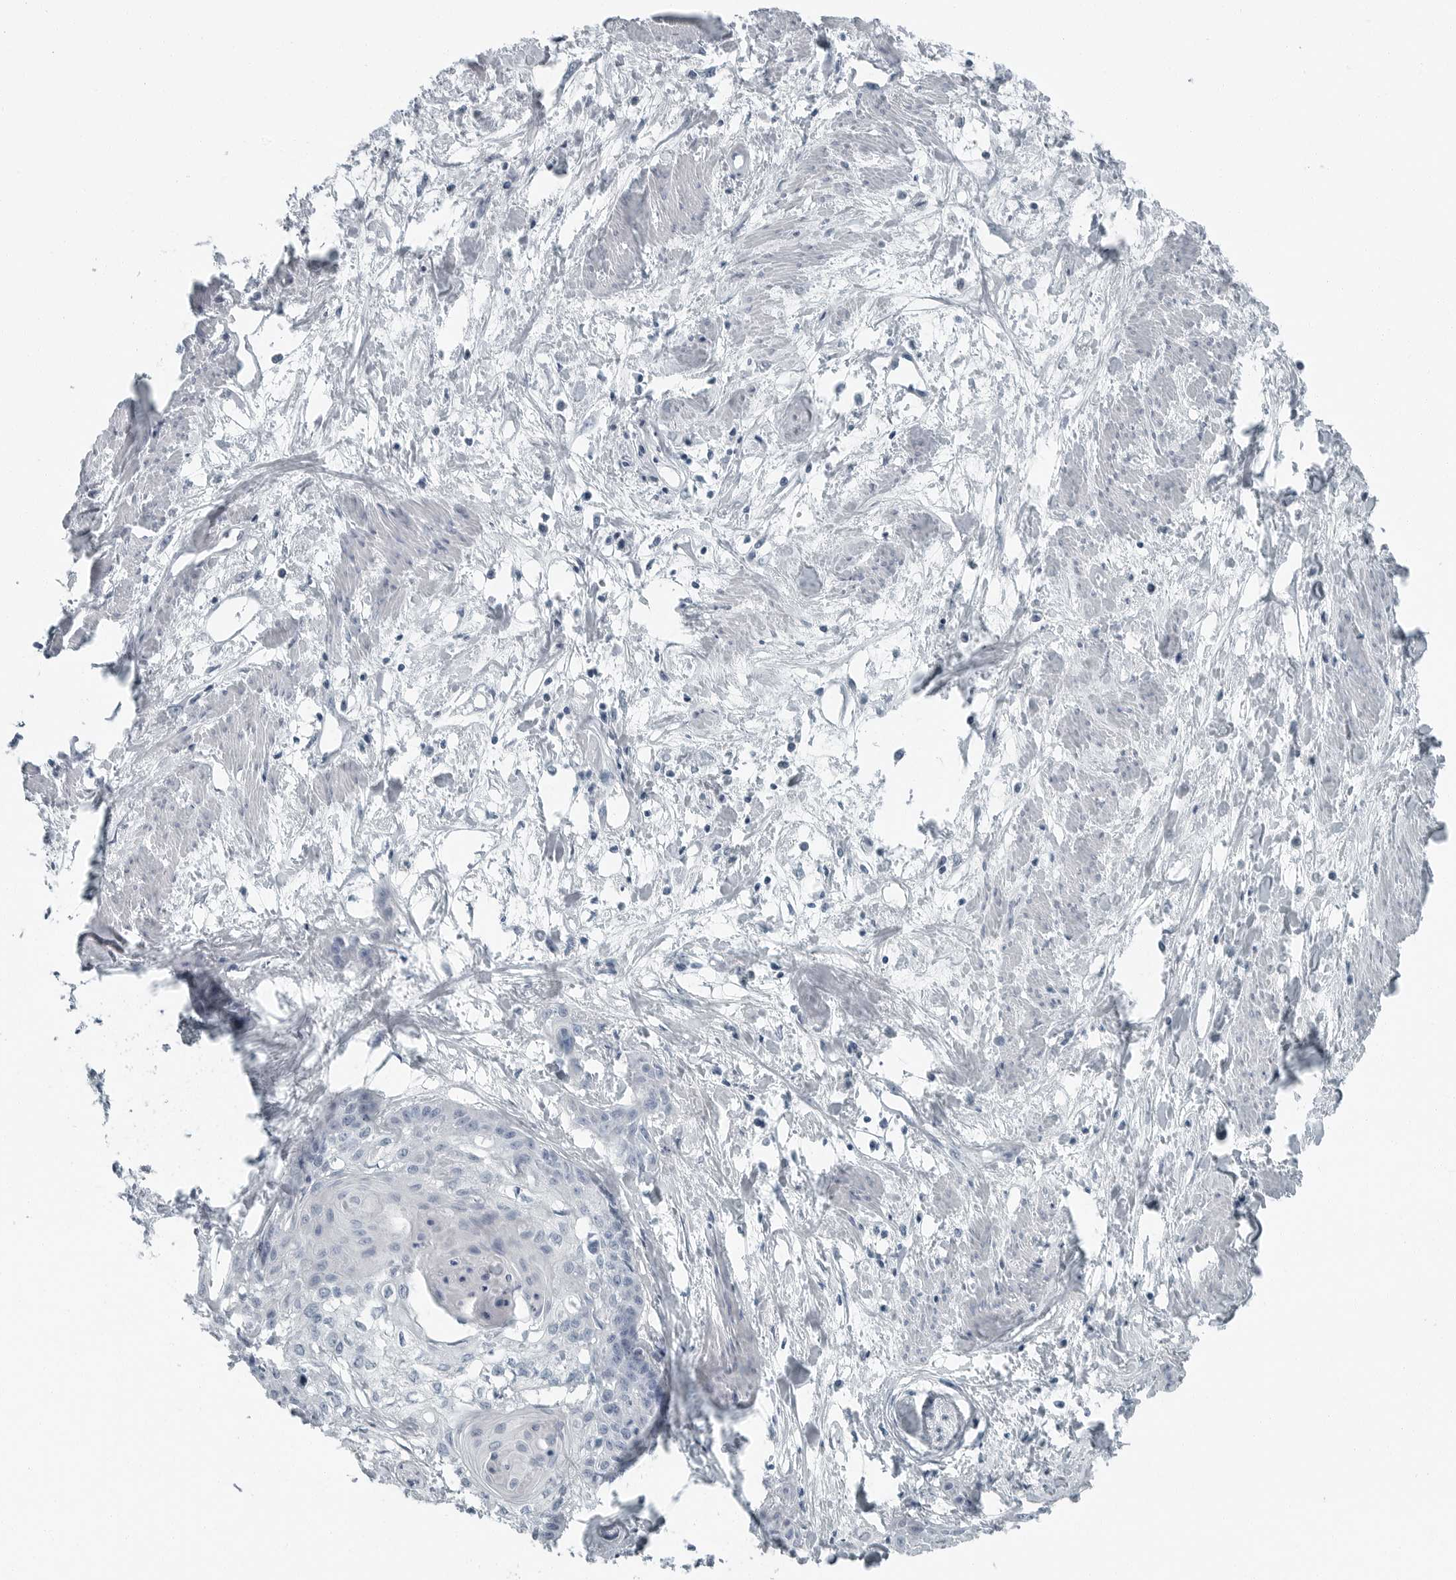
{"staining": {"intensity": "negative", "quantity": "none", "location": "none"}, "tissue": "cervical cancer", "cell_type": "Tumor cells", "image_type": "cancer", "snomed": [{"axis": "morphology", "description": "Squamous cell carcinoma, NOS"}, {"axis": "topography", "description": "Cervix"}], "caption": "Immunohistochemistry (IHC) of cervical squamous cell carcinoma demonstrates no staining in tumor cells.", "gene": "ZPBP2", "patient": {"sex": "female", "age": 57}}